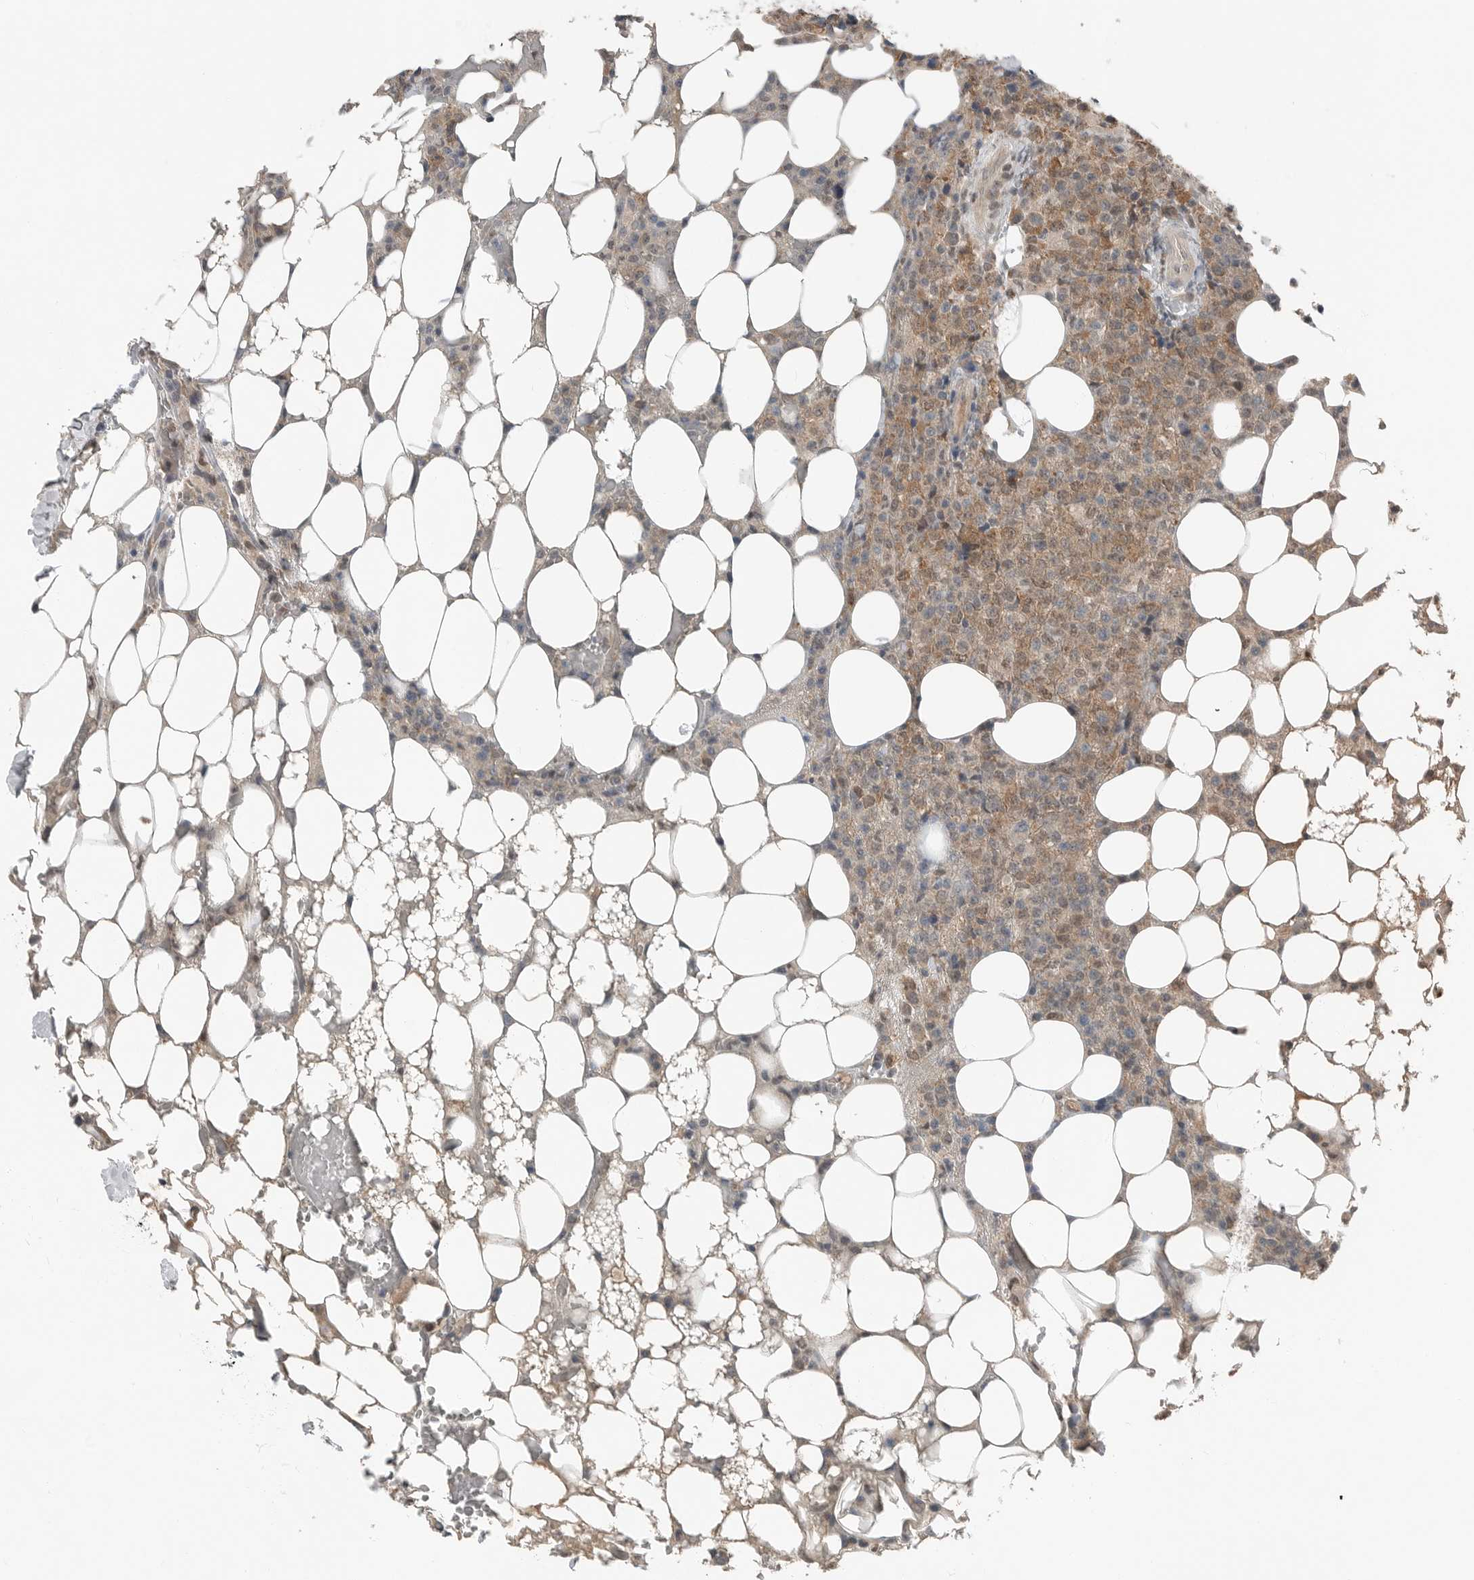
{"staining": {"intensity": "weak", "quantity": ">75%", "location": "cytoplasmic/membranous,nuclear"}, "tissue": "lymphoma", "cell_type": "Tumor cells", "image_type": "cancer", "snomed": [{"axis": "morphology", "description": "Malignant lymphoma, non-Hodgkin's type, High grade"}, {"axis": "topography", "description": "Lymph node"}], "caption": "High-power microscopy captured an immunohistochemistry histopathology image of malignant lymphoma, non-Hodgkin's type (high-grade), revealing weak cytoplasmic/membranous and nuclear positivity in about >75% of tumor cells. (brown staining indicates protein expression, while blue staining denotes nuclei).", "gene": "MFAP3L", "patient": {"sex": "male", "age": 13}}